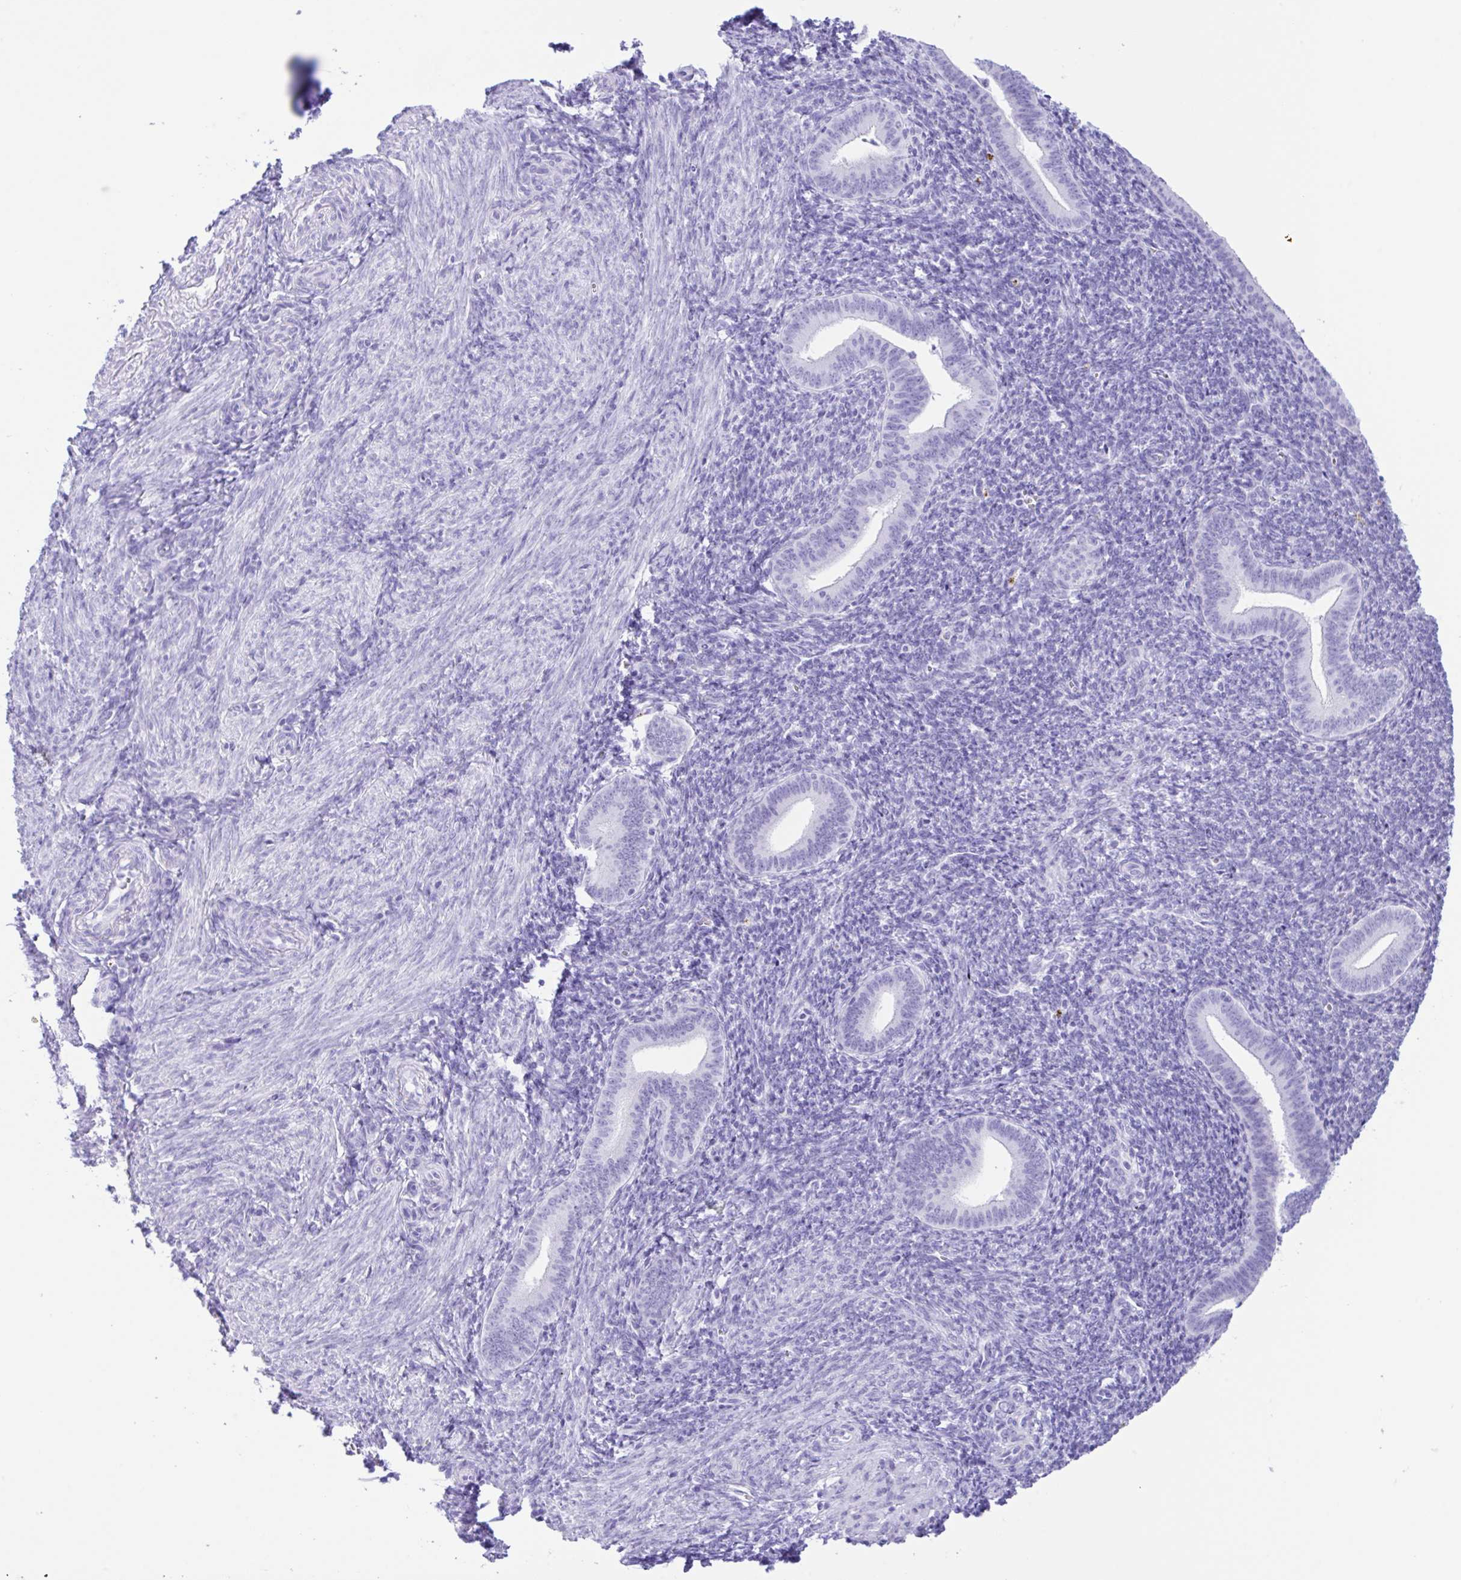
{"staining": {"intensity": "negative", "quantity": "none", "location": "none"}, "tissue": "endometrium", "cell_type": "Cells in endometrial stroma", "image_type": "normal", "snomed": [{"axis": "morphology", "description": "Normal tissue, NOS"}, {"axis": "topography", "description": "Endometrium"}], "caption": "The image exhibits no staining of cells in endometrial stroma in normal endometrium.", "gene": "CPA1", "patient": {"sex": "female", "age": 25}}